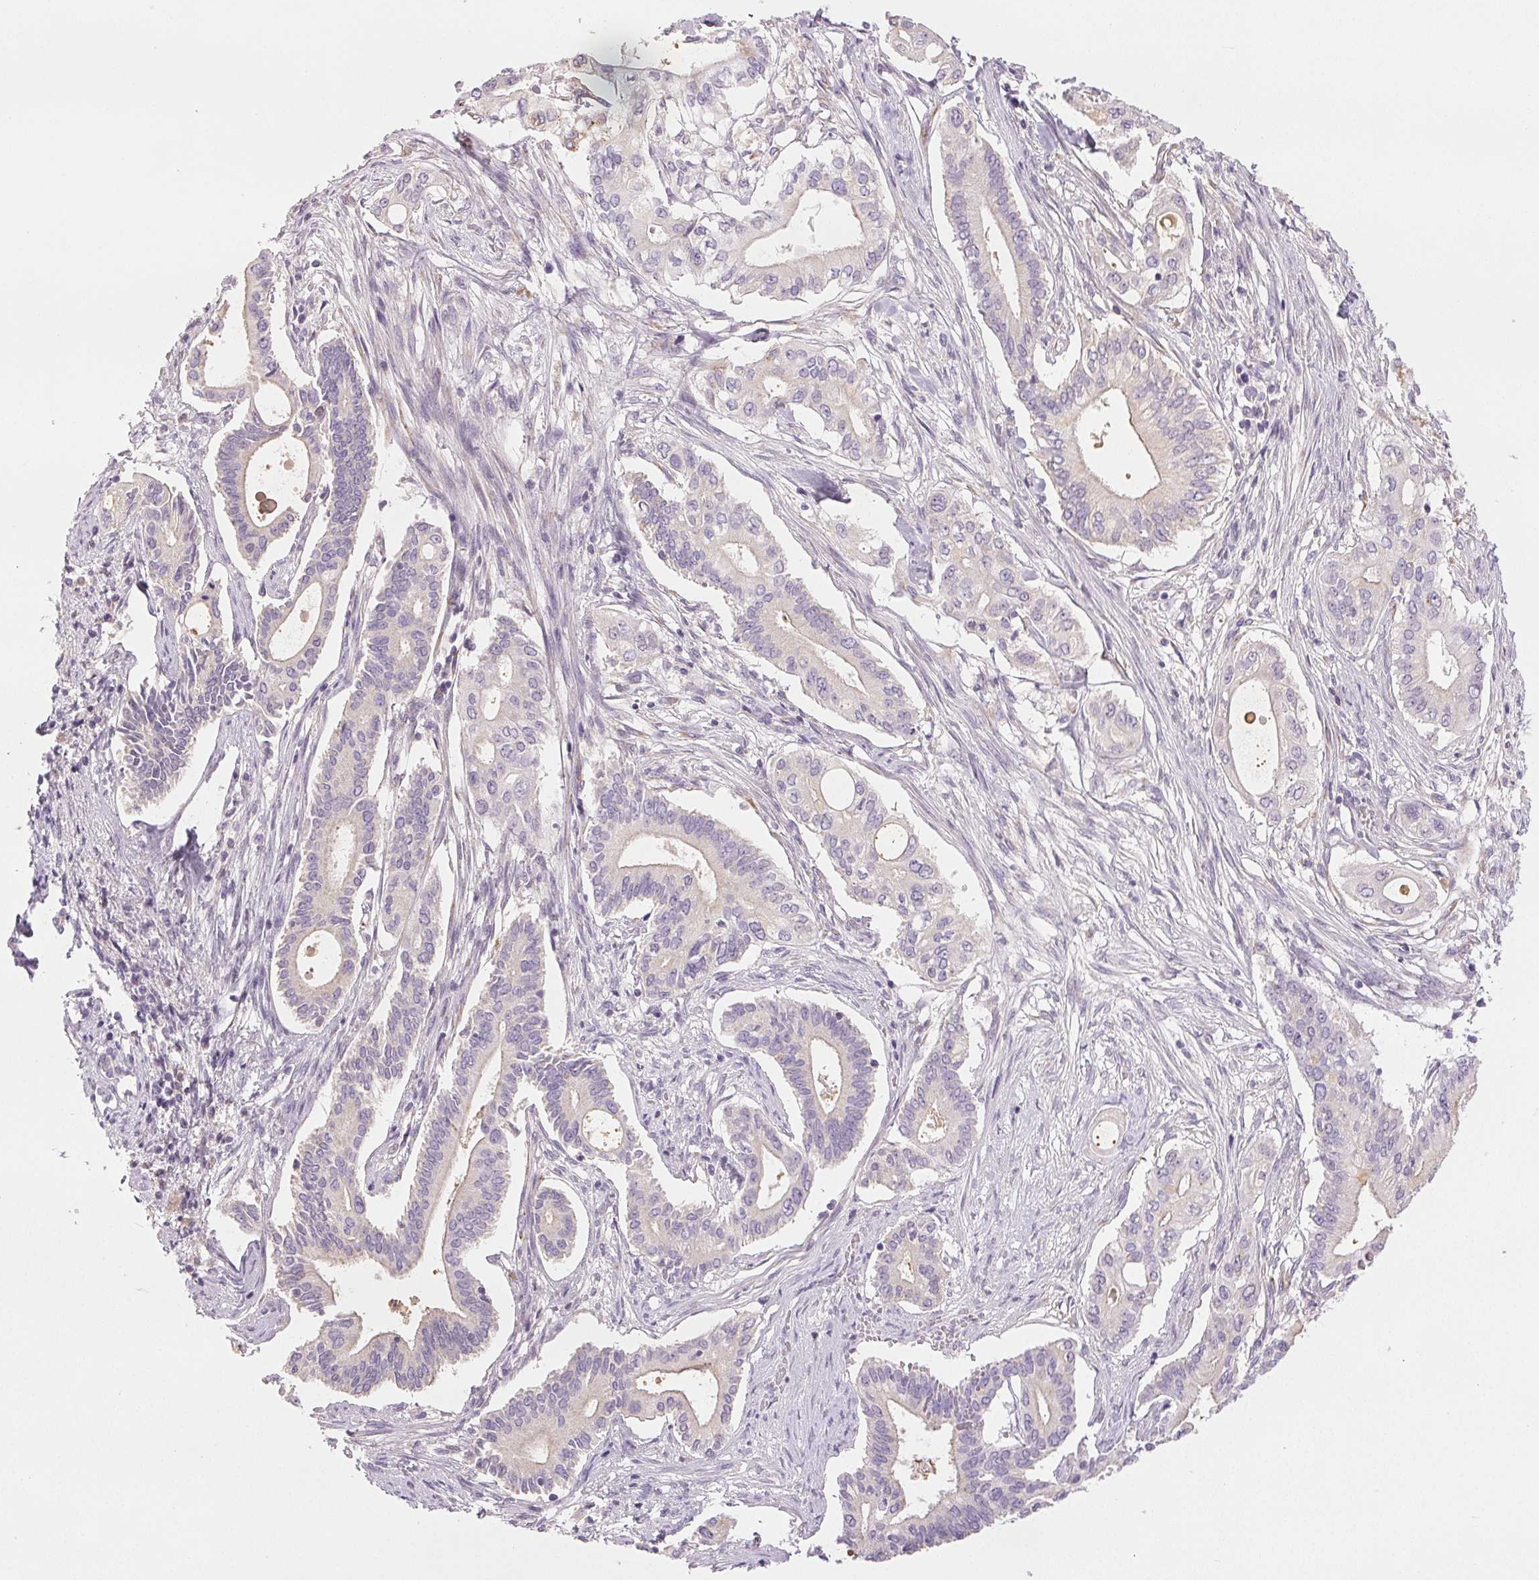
{"staining": {"intensity": "weak", "quantity": "<25%", "location": "cytoplasmic/membranous"}, "tissue": "pancreatic cancer", "cell_type": "Tumor cells", "image_type": "cancer", "snomed": [{"axis": "morphology", "description": "Adenocarcinoma, NOS"}, {"axis": "topography", "description": "Pancreas"}], "caption": "Immunohistochemistry (IHC) of pancreatic cancer demonstrates no staining in tumor cells. (Brightfield microscopy of DAB (3,3'-diaminobenzidine) immunohistochemistry at high magnification).", "gene": "COL7A1", "patient": {"sex": "female", "age": 68}}